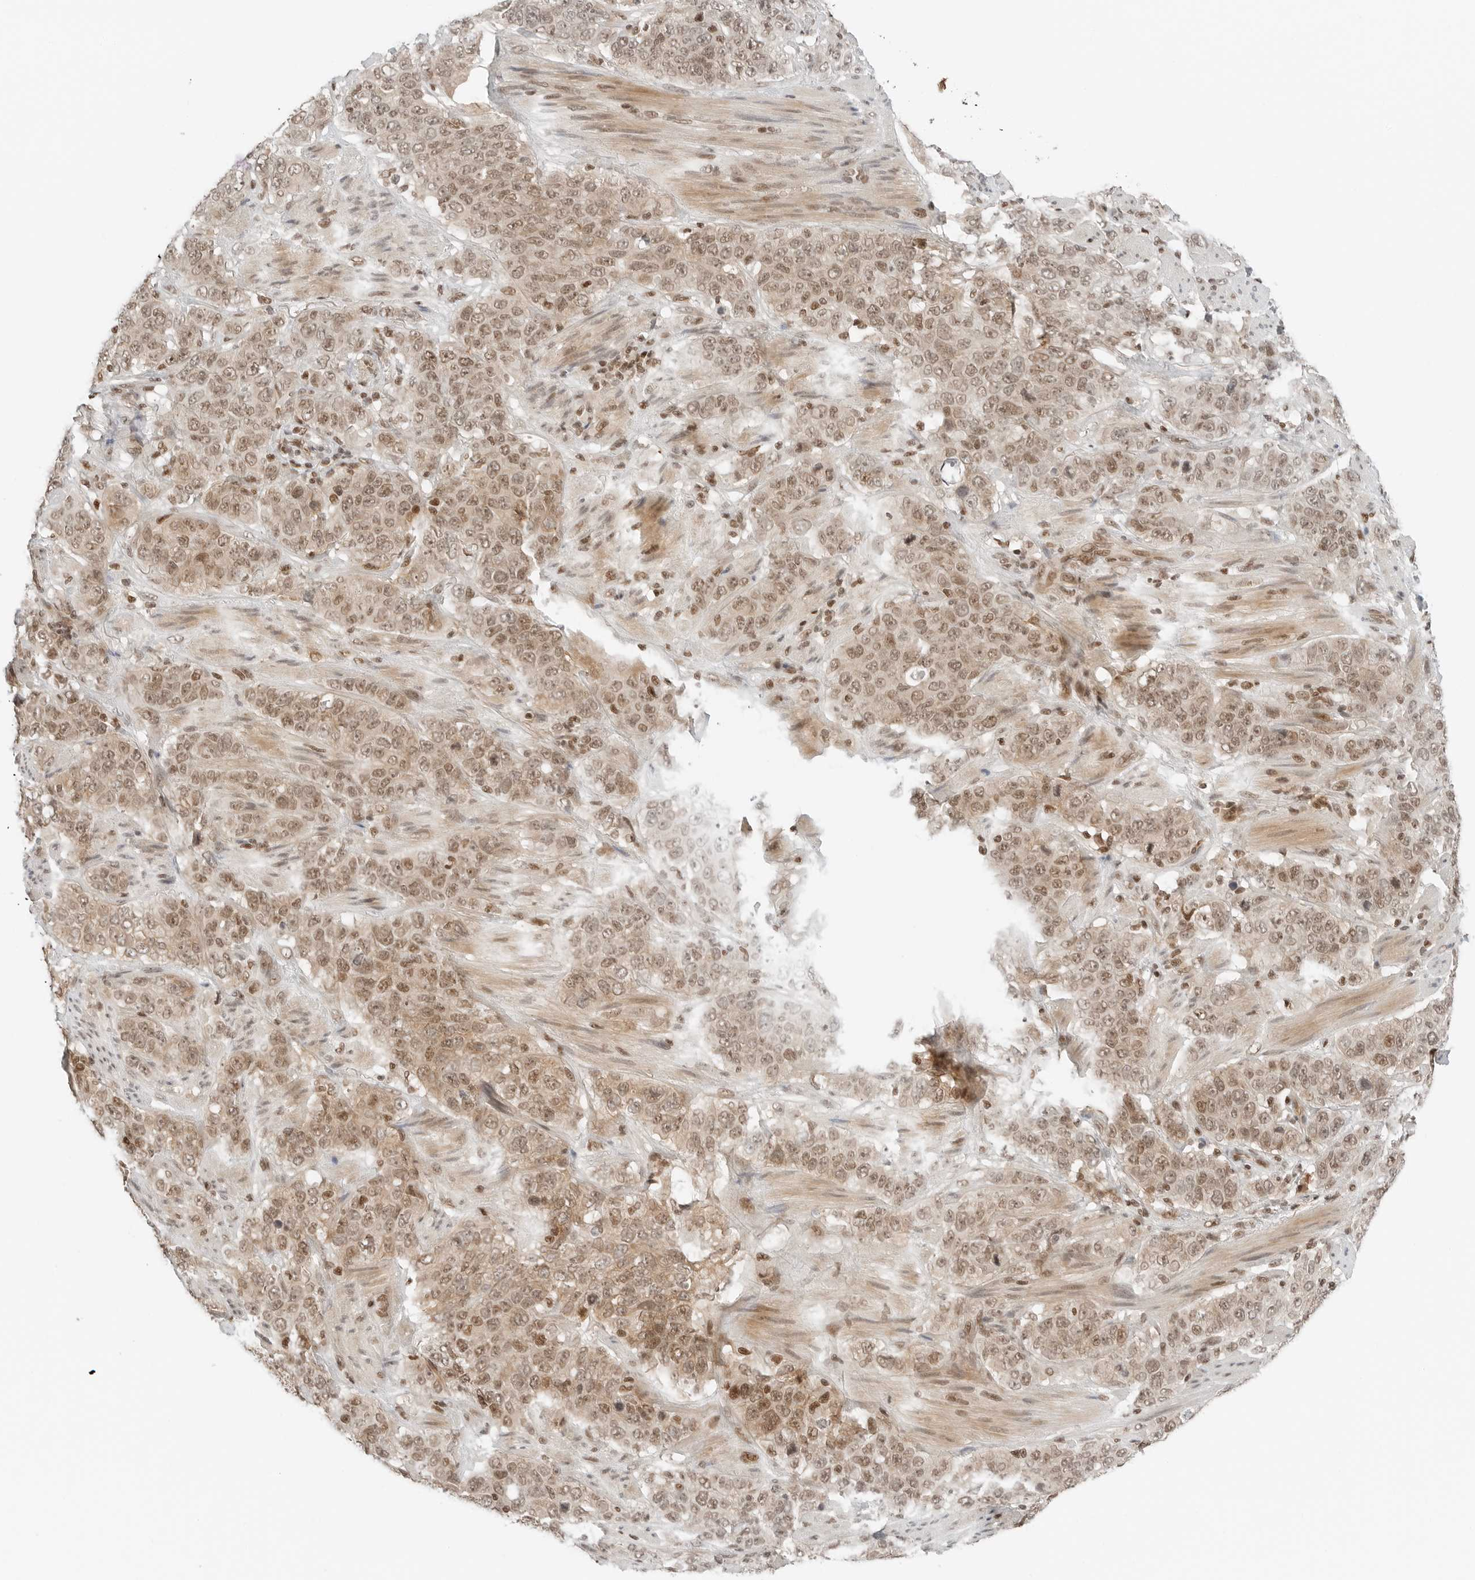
{"staining": {"intensity": "moderate", "quantity": ">75%", "location": "nuclear"}, "tissue": "stomach cancer", "cell_type": "Tumor cells", "image_type": "cancer", "snomed": [{"axis": "morphology", "description": "Adenocarcinoma, NOS"}, {"axis": "topography", "description": "Stomach"}], "caption": "Stomach cancer stained for a protein displays moderate nuclear positivity in tumor cells.", "gene": "CRTC2", "patient": {"sex": "male", "age": 48}}